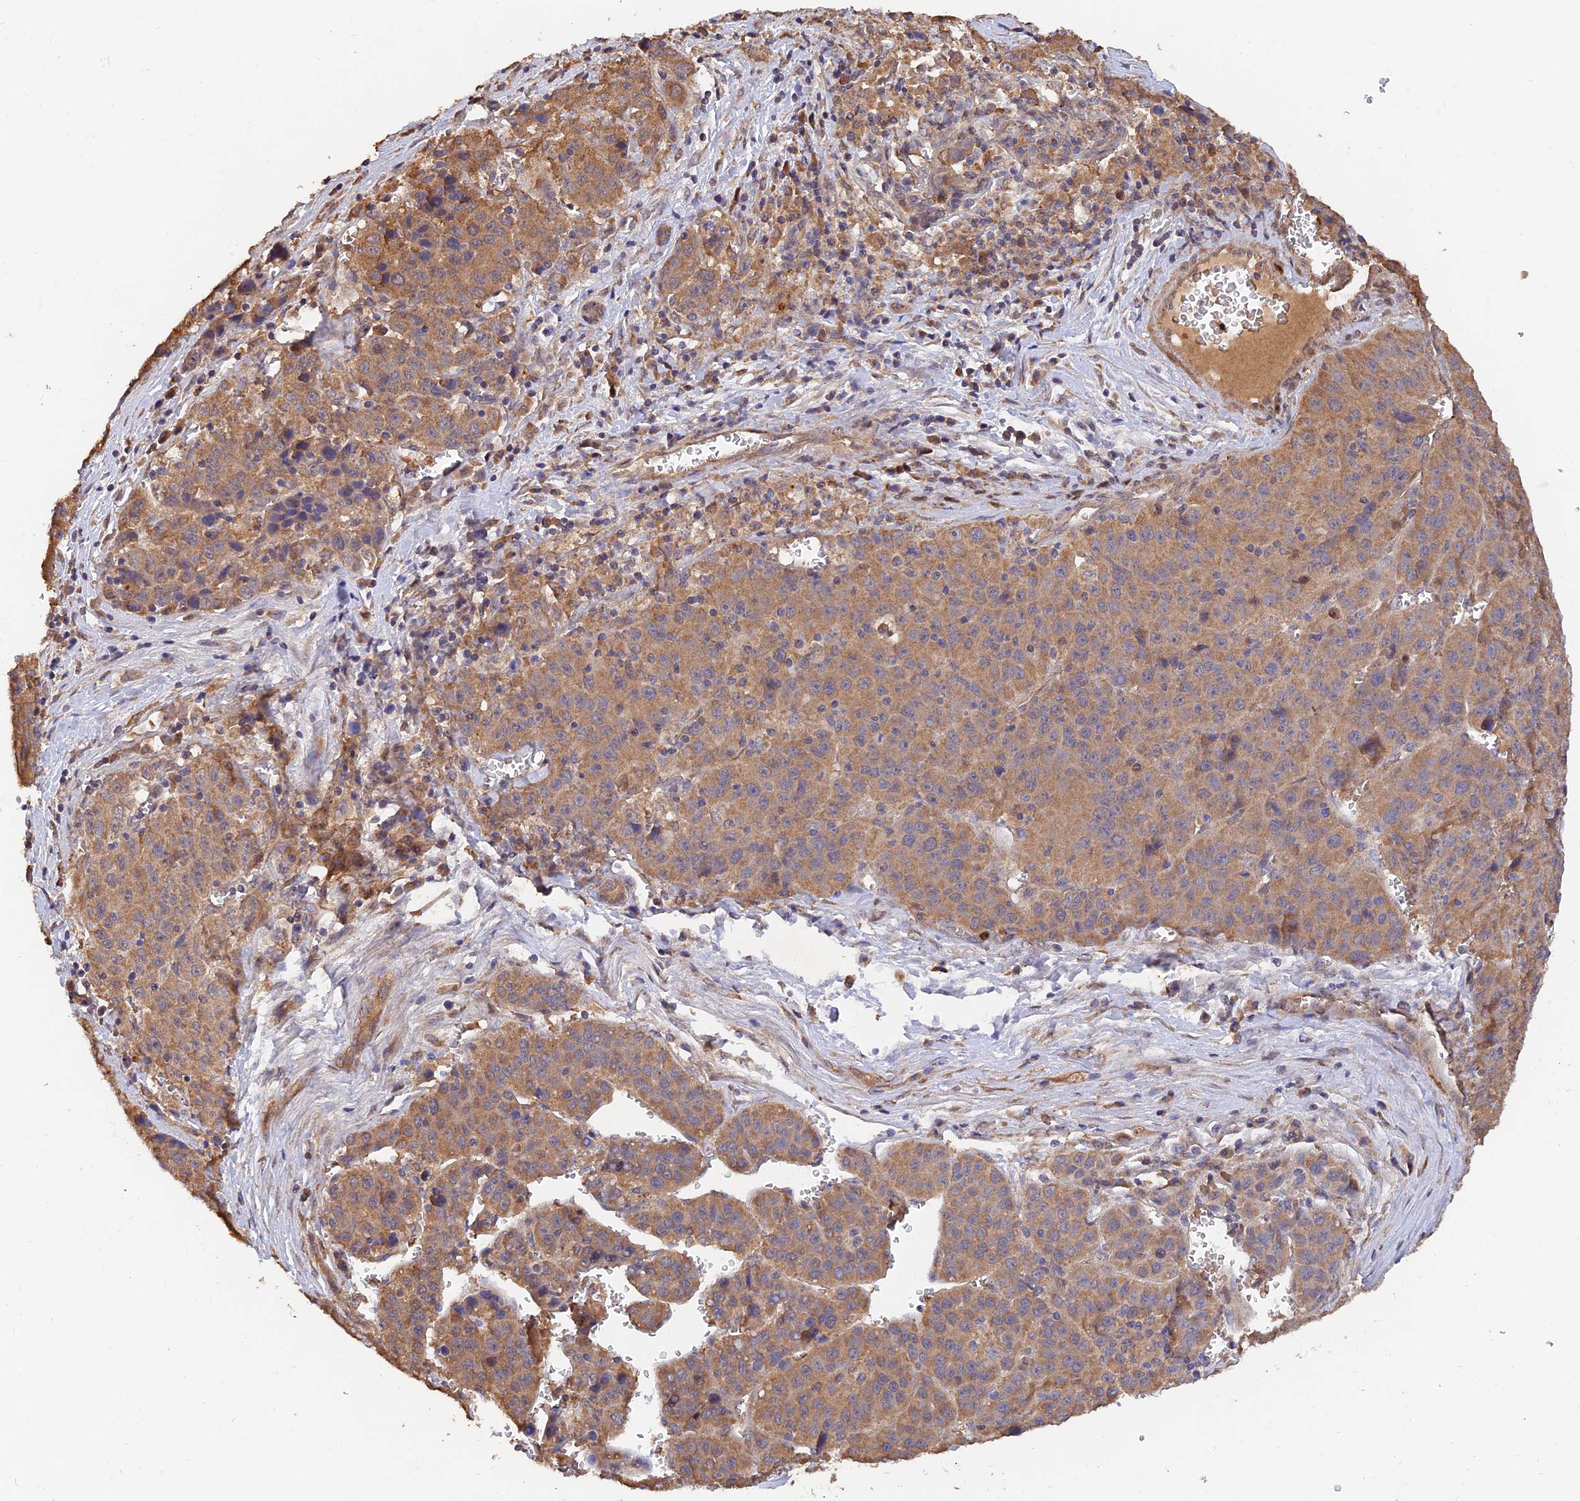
{"staining": {"intensity": "moderate", "quantity": "25%-75%", "location": "cytoplasmic/membranous"}, "tissue": "liver cancer", "cell_type": "Tumor cells", "image_type": "cancer", "snomed": [{"axis": "morphology", "description": "Carcinoma, Hepatocellular, NOS"}, {"axis": "topography", "description": "Liver"}], "caption": "Protein analysis of liver cancer (hepatocellular carcinoma) tissue reveals moderate cytoplasmic/membranous expression in about 25%-75% of tumor cells.", "gene": "SLC38A11", "patient": {"sex": "female", "age": 53}}